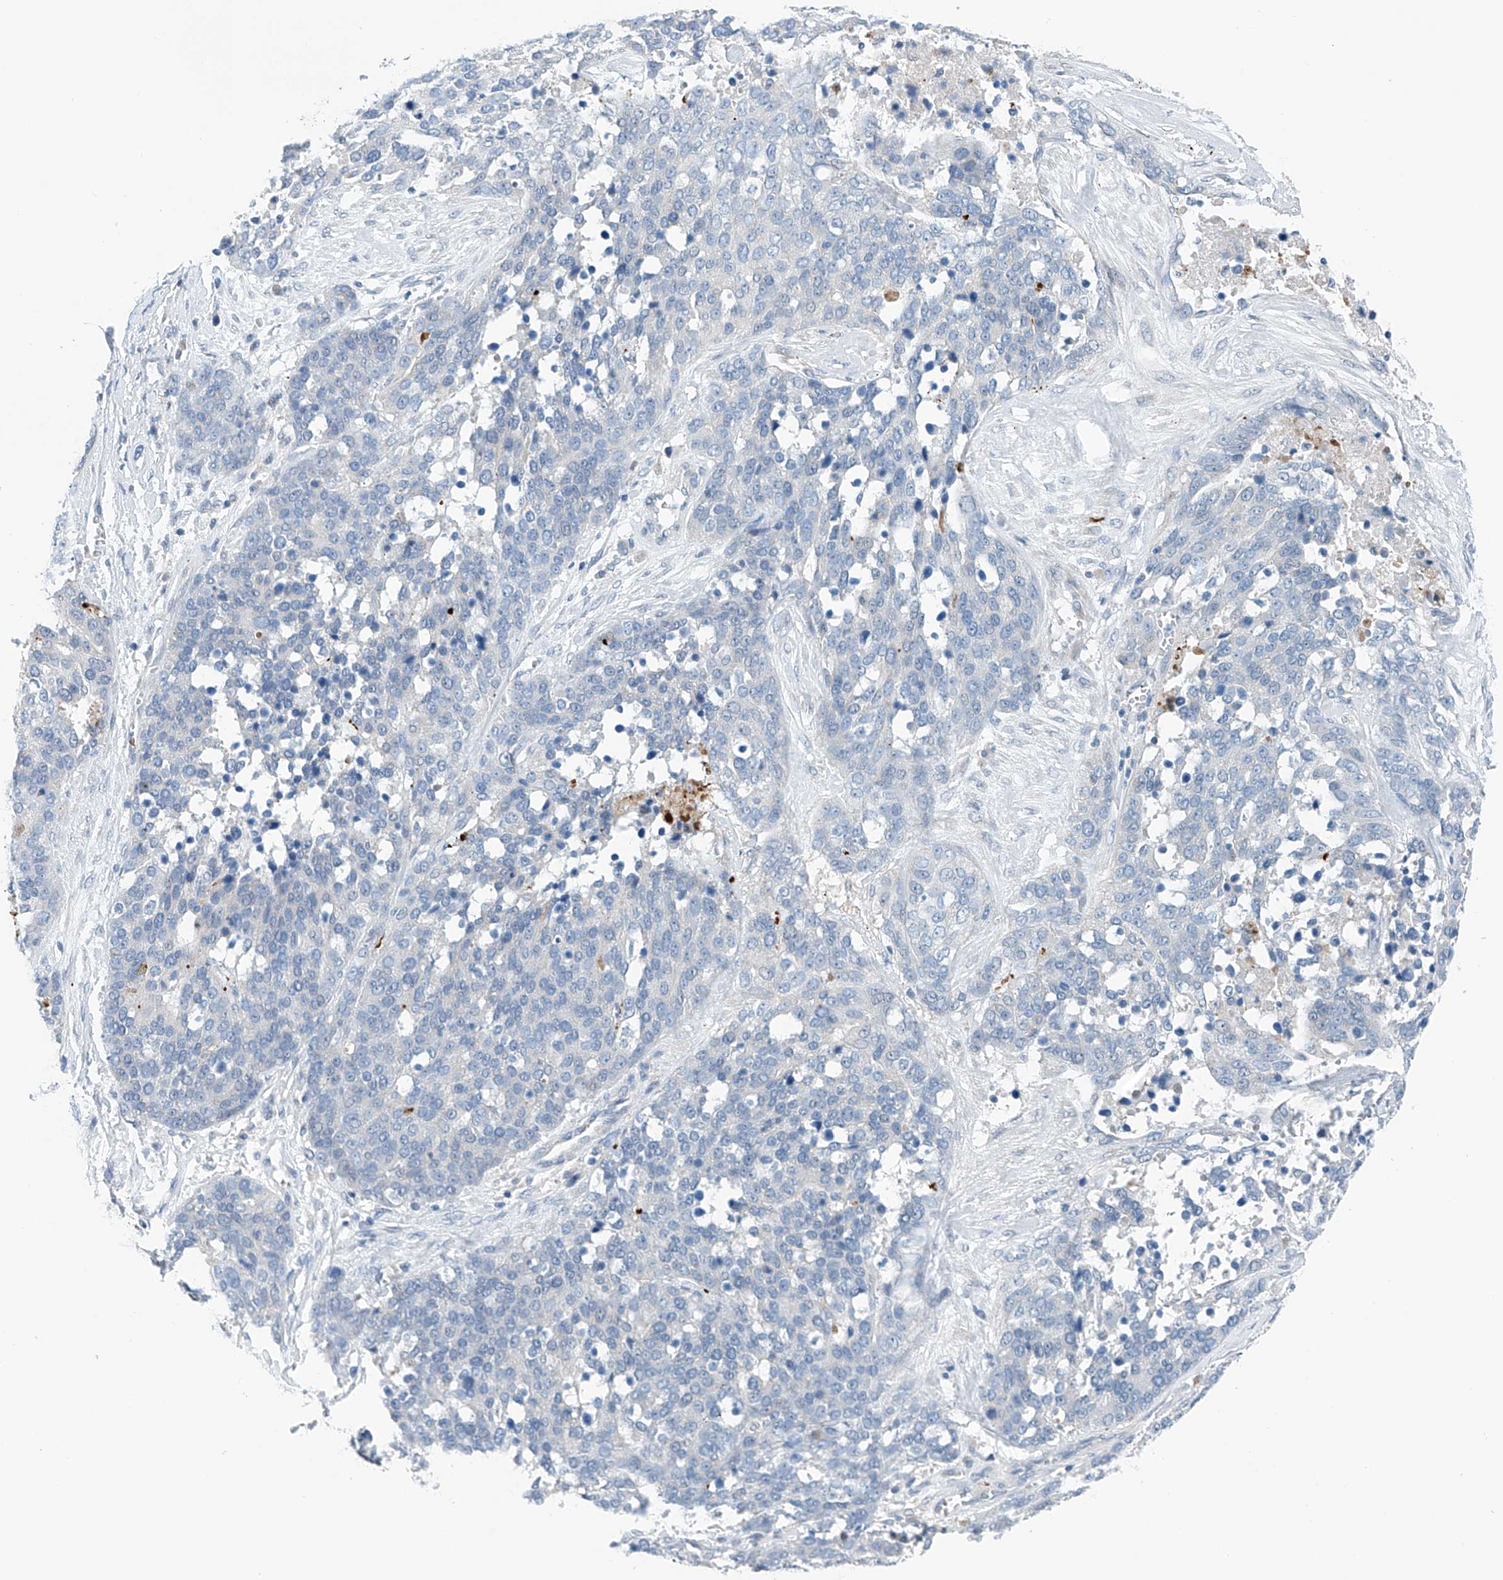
{"staining": {"intensity": "negative", "quantity": "none", "location": "none"}, "tissue": "ovarian cancer", "cell_type": "Tumor cells", "image_type": "cancer", "snomed": [{"axis": "morphology", "description": "Cystadenocarcinoma, serous, NOS"}, {"axis": "topography", "description": "Ovary"}], "caption": "Image shows no protein positivity in tumor cells of ovarian cancer (serous cystadenocarcinoma) tissue.", "gene": "CEP85L", "patient": {"sex": "female", "age": 44}}